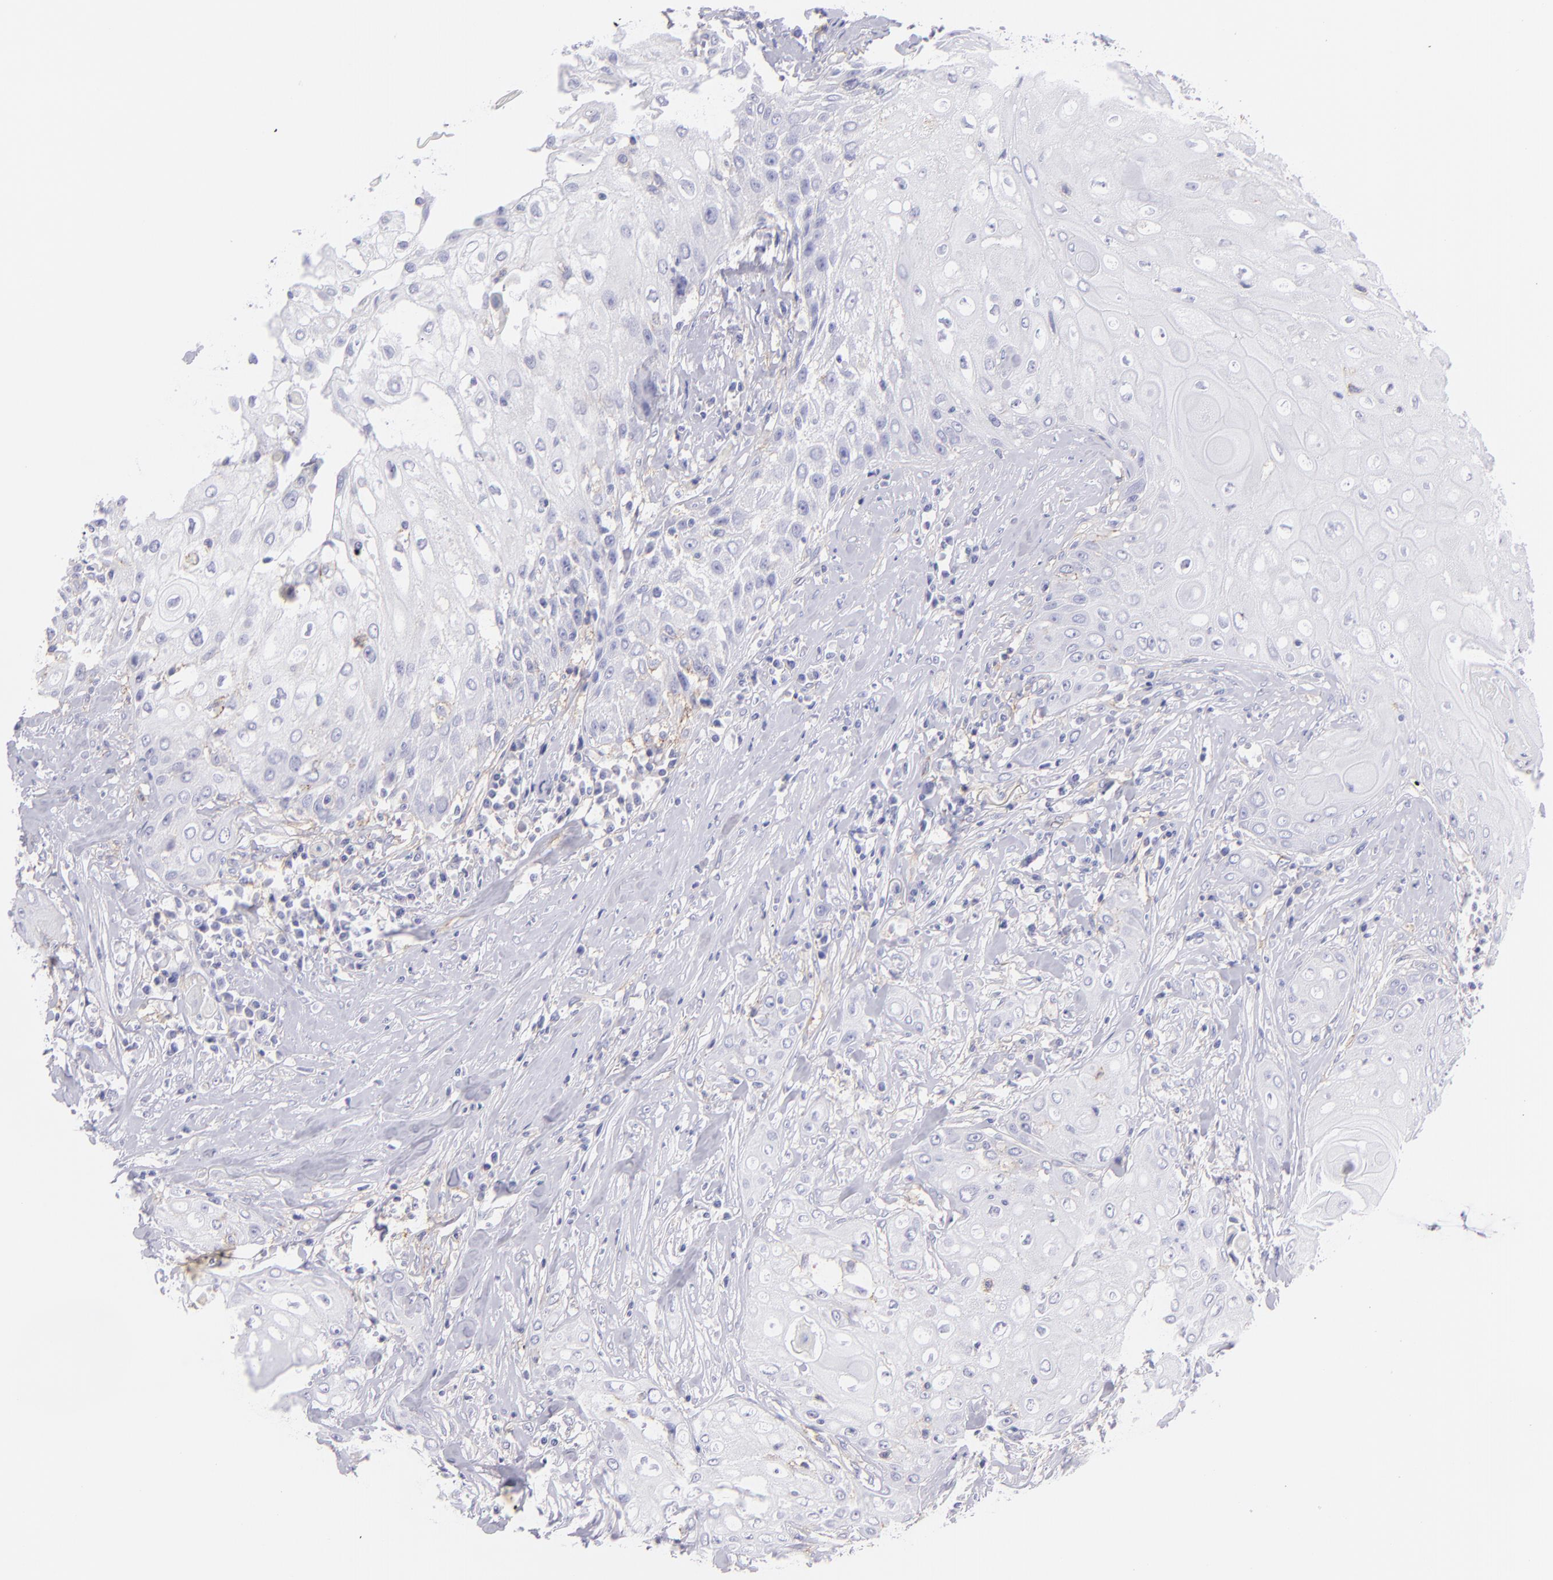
{"staining": {"intensity": "negative", "quantity": "none", "location": "none"}, "tissue": "head and neck cancer", "cell_type": "Tumor cells", "image_type": "cancer", "snomed": [{"axis": "morphology", "description": "Squamous cell carcinoma, NOS"}, {"axis": "topography", "description": "Oral tissue"}, {"axis": "topography", "description": "Head-Neck"}], "caption": "Immunohistochemistry of head and neck squamous cell carcinoma shows no expression in tumor cells. (Stains: DAB (3,3'-diaminobenzidine) immunohistochemistry with hematoxylin counter stain, Microscopy: brightfield microscopy at high magnification).", "gene": "CD81", "patient": {"sex": "female", "age": 82}}